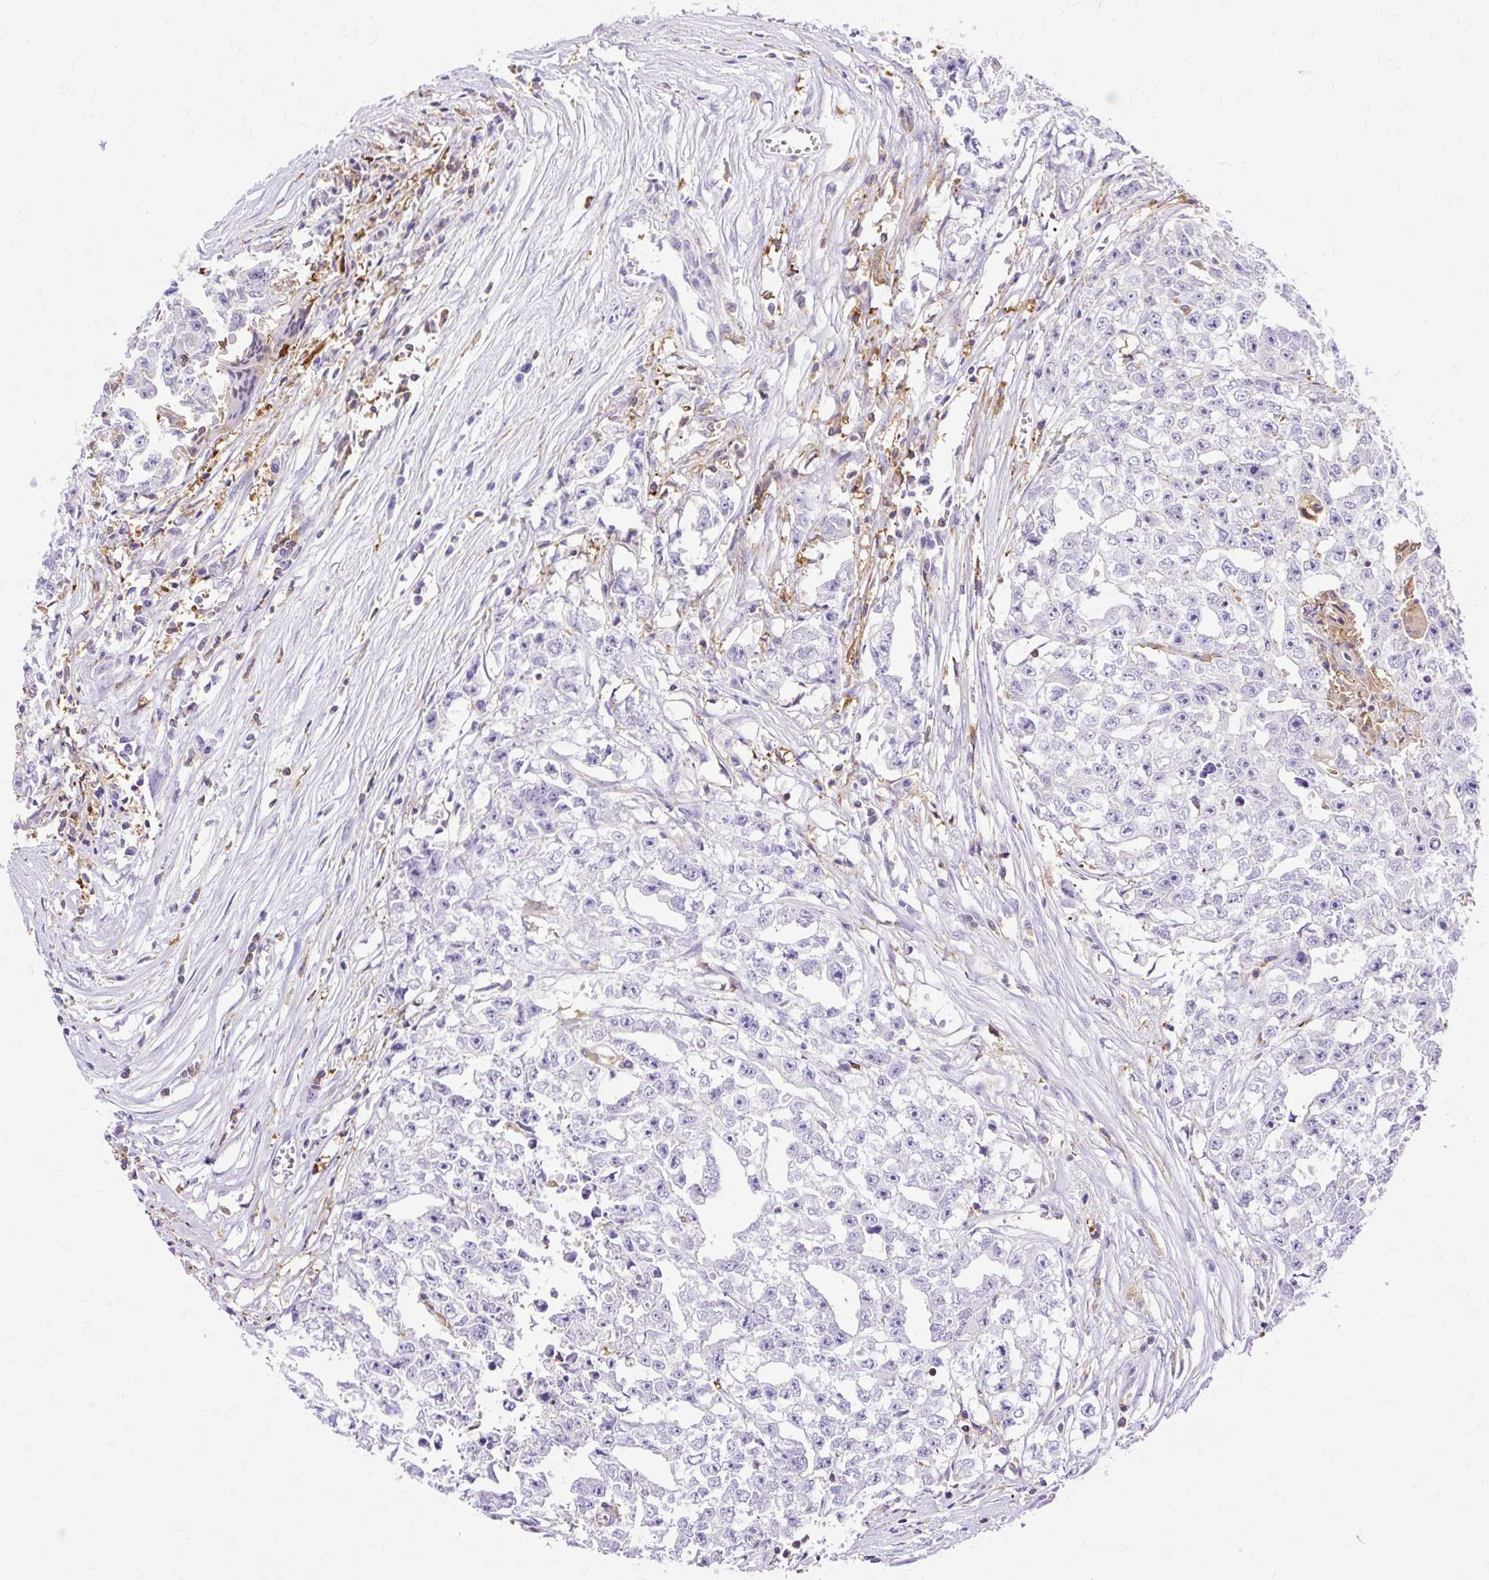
{"staining": {"intensity": "negative", "quantity": "none", "location": "none"}, "tissue": "testis cancer", "cell_type": "Tumor cells", "image_type": "cancer", "snomed": [{"axis": "morphology", "description": "Seminoma, NOS"}, {"axis": "morphology", "description": "Carcinoma, Embryonal, NOS"}, {"axis": "topography", "description": "Testis"}], "caption": "Tumor cells show no significant expression in testis cancer (embryonal carcinoma).", "gene": "TWF2", "patient": {"sex": "male", "age": 43}}